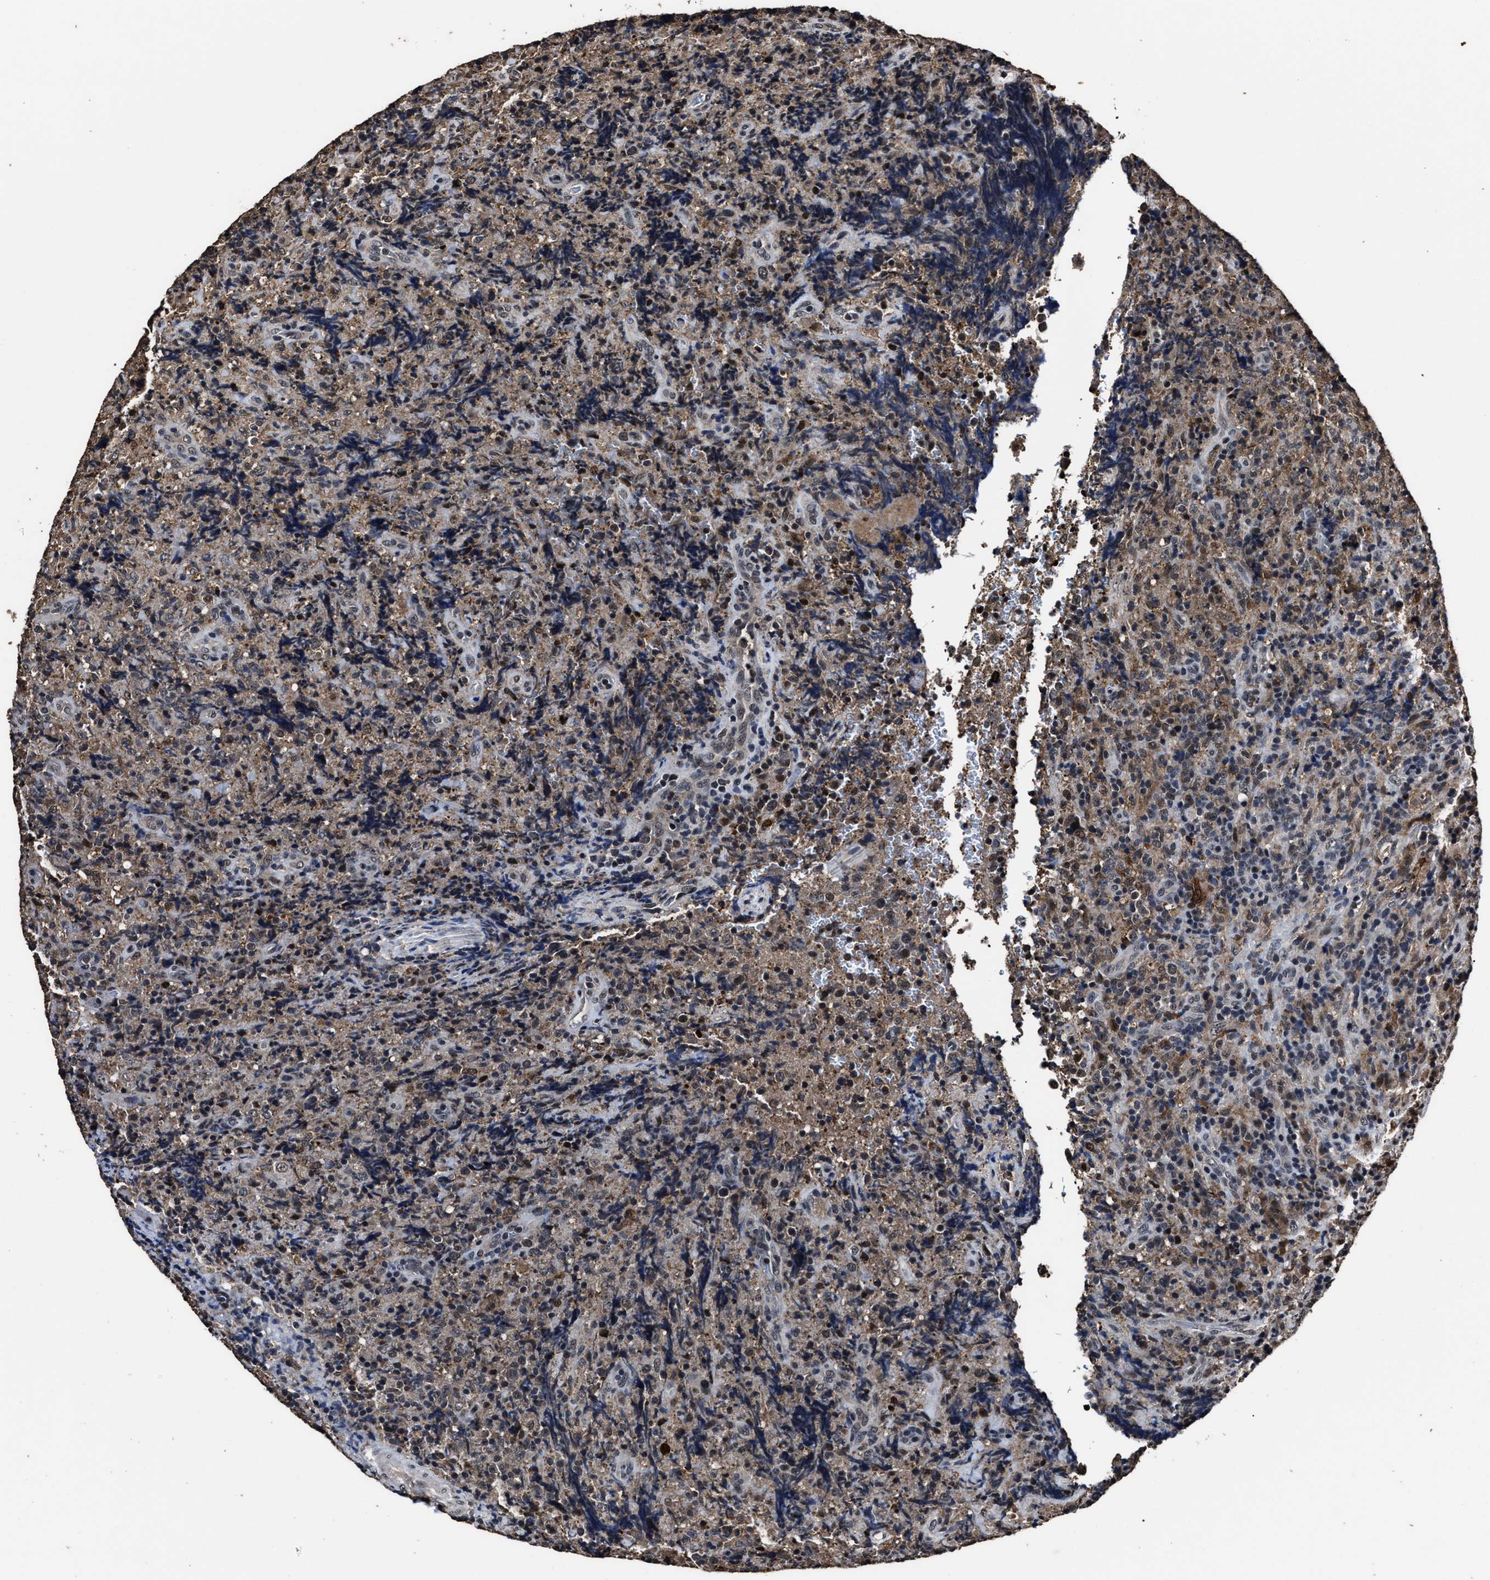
{"staining": {"intensity": "moderate", "quantity": "<25%", "location": "nuclear"}, "tissue": "lymphoma", "cell_type": "Tumor cells", "image_type": "cancer", "snomed": [{"axis": "morphology", "description": "Malignant lymphoma, non-Hodgkin's type, High grade"}, {"axis": "topography", "description": "Tonsil"}], "caption": "Malignant lymphoma, non-Hodgkin's type (high-grade) stained with a brown dye displays moderate nuclear positive expression in approximately <25% of tumor cells.", "gene": "RSBN1L", "patient": {"sex": "female", "age": 36}}